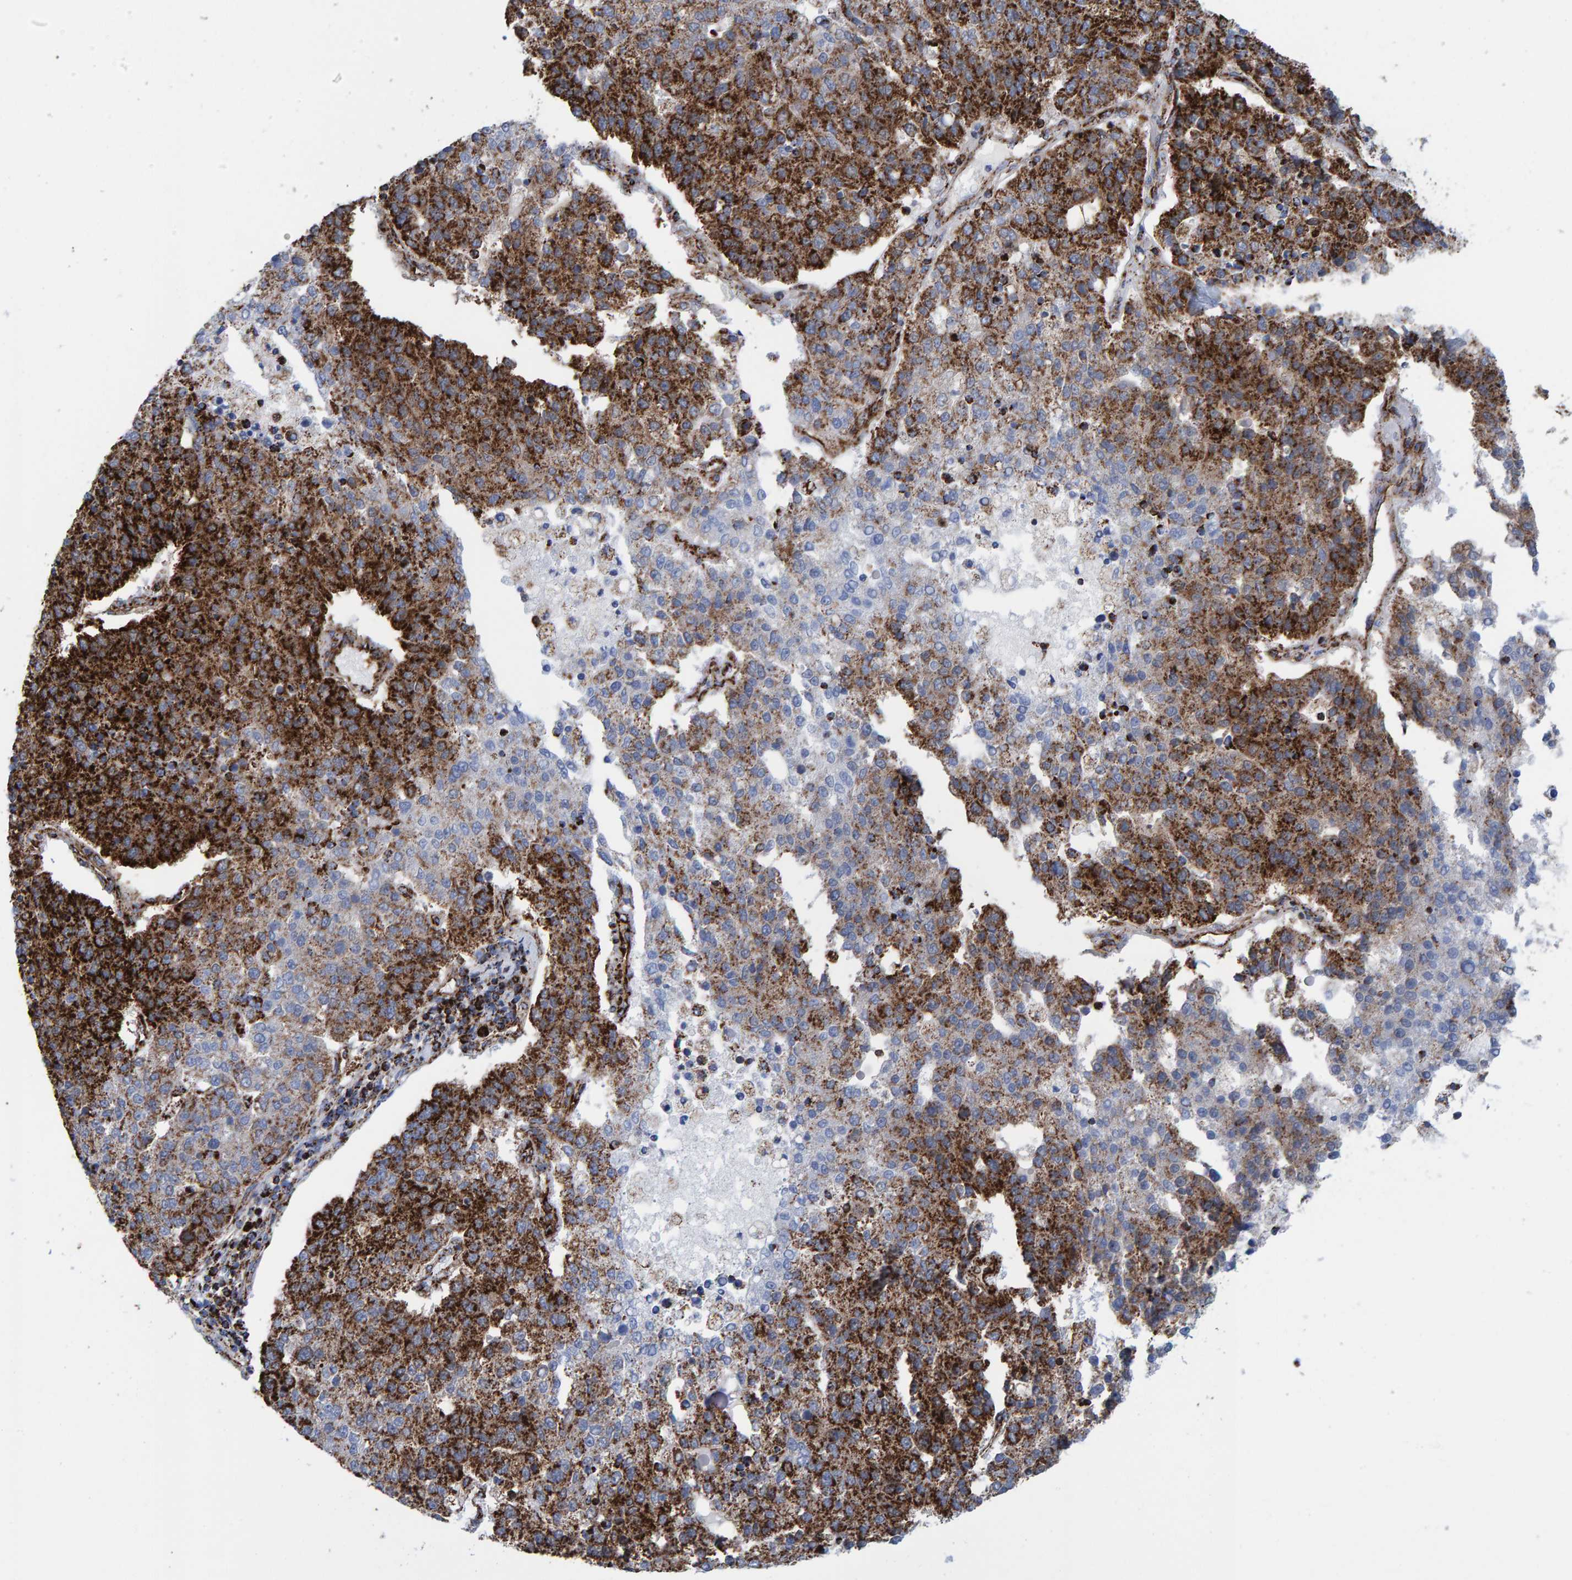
{"staining": {"intensity": "strong", "quantity": "25%-75%", "location": "cytoplasmic/membranous"}, "tissue": "pancreatic cancer", "cell_type": "Tumor cells", "image_type": "cancer", "snomed": [{"axis": "morphology", "description": "Adenocarcinoma, NOS"}, {"axis": "topography", "description": "Pancreas"}], "caption": "A micrograph of human pancreatic cancer stained for a protein reveals strong cytoplasmic/membranous brown staining in tumor cells. The staining is performed using DAB (3,3'-diaminobenzidine) brown chromogen to label protein expression. The nuclei are counter-stained blue using hematoxylin.", "gene": "ENSG00000262660", "patient": {"sex": "female", "age": 61}}